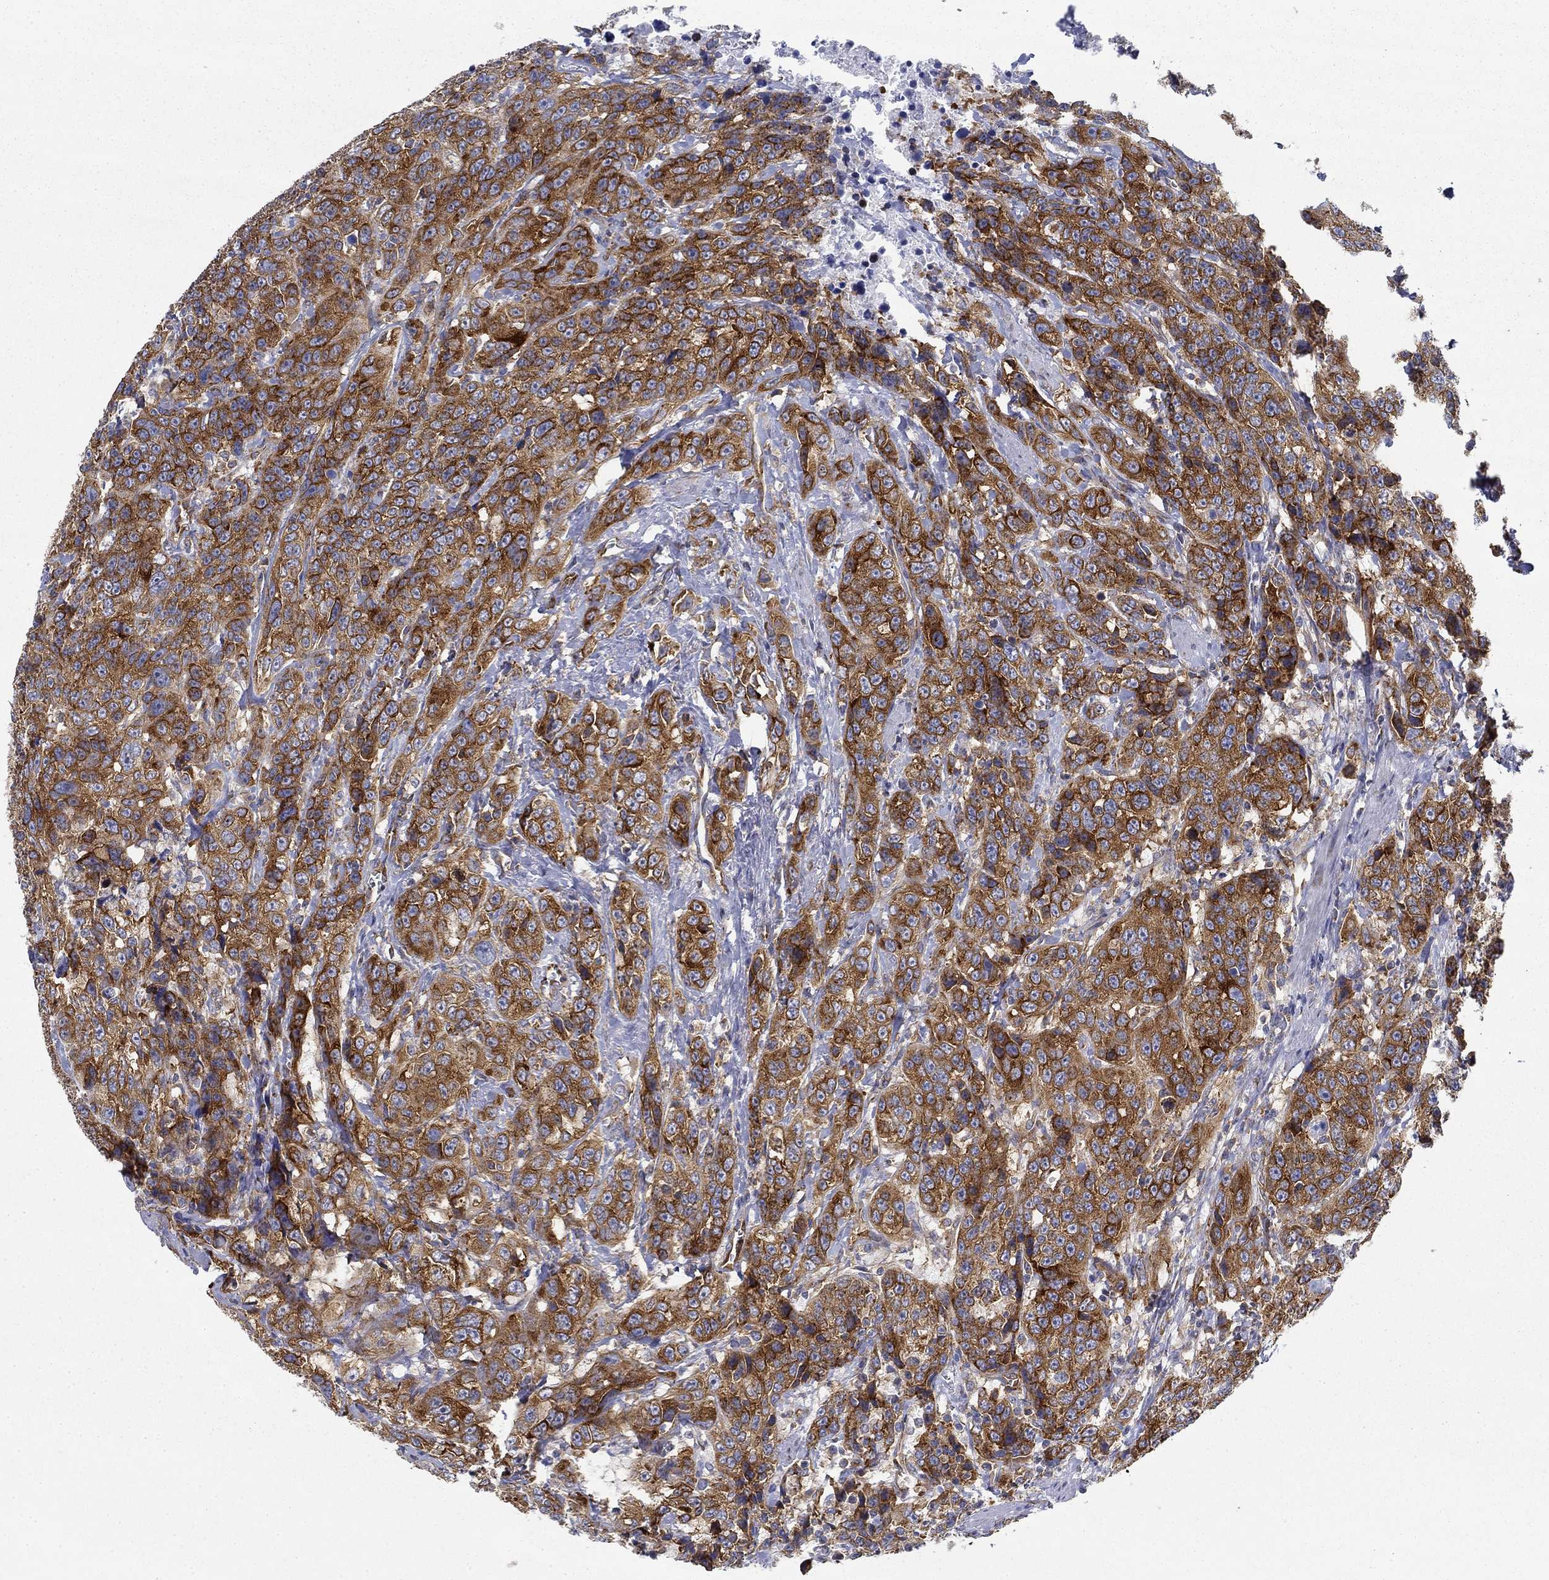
{"staining": {"intensity": "strong", "quantity": ">75%", "location": "cytoplasmic/membranous"}, "tissue": "urothelial cancer", "cell_type": "Tumor cells", "image_type": "cancer", "snomed": [{"axis": "morphology", "description": "Urothelial carcinoma, NOS"}, {"axis": "morphology", "description": "Urothelial carcinoma, High grade"}, {"axis": "topography", "description": "Urinary bladder"}], "caption": "Transitional cell carcinoma stained with a brown dye reveals strong cytoplasmic/membranous positive staining in about >75% of tumor cells.", "gene": "FXR1", "patient": {"sex": "female", "age": 73}}